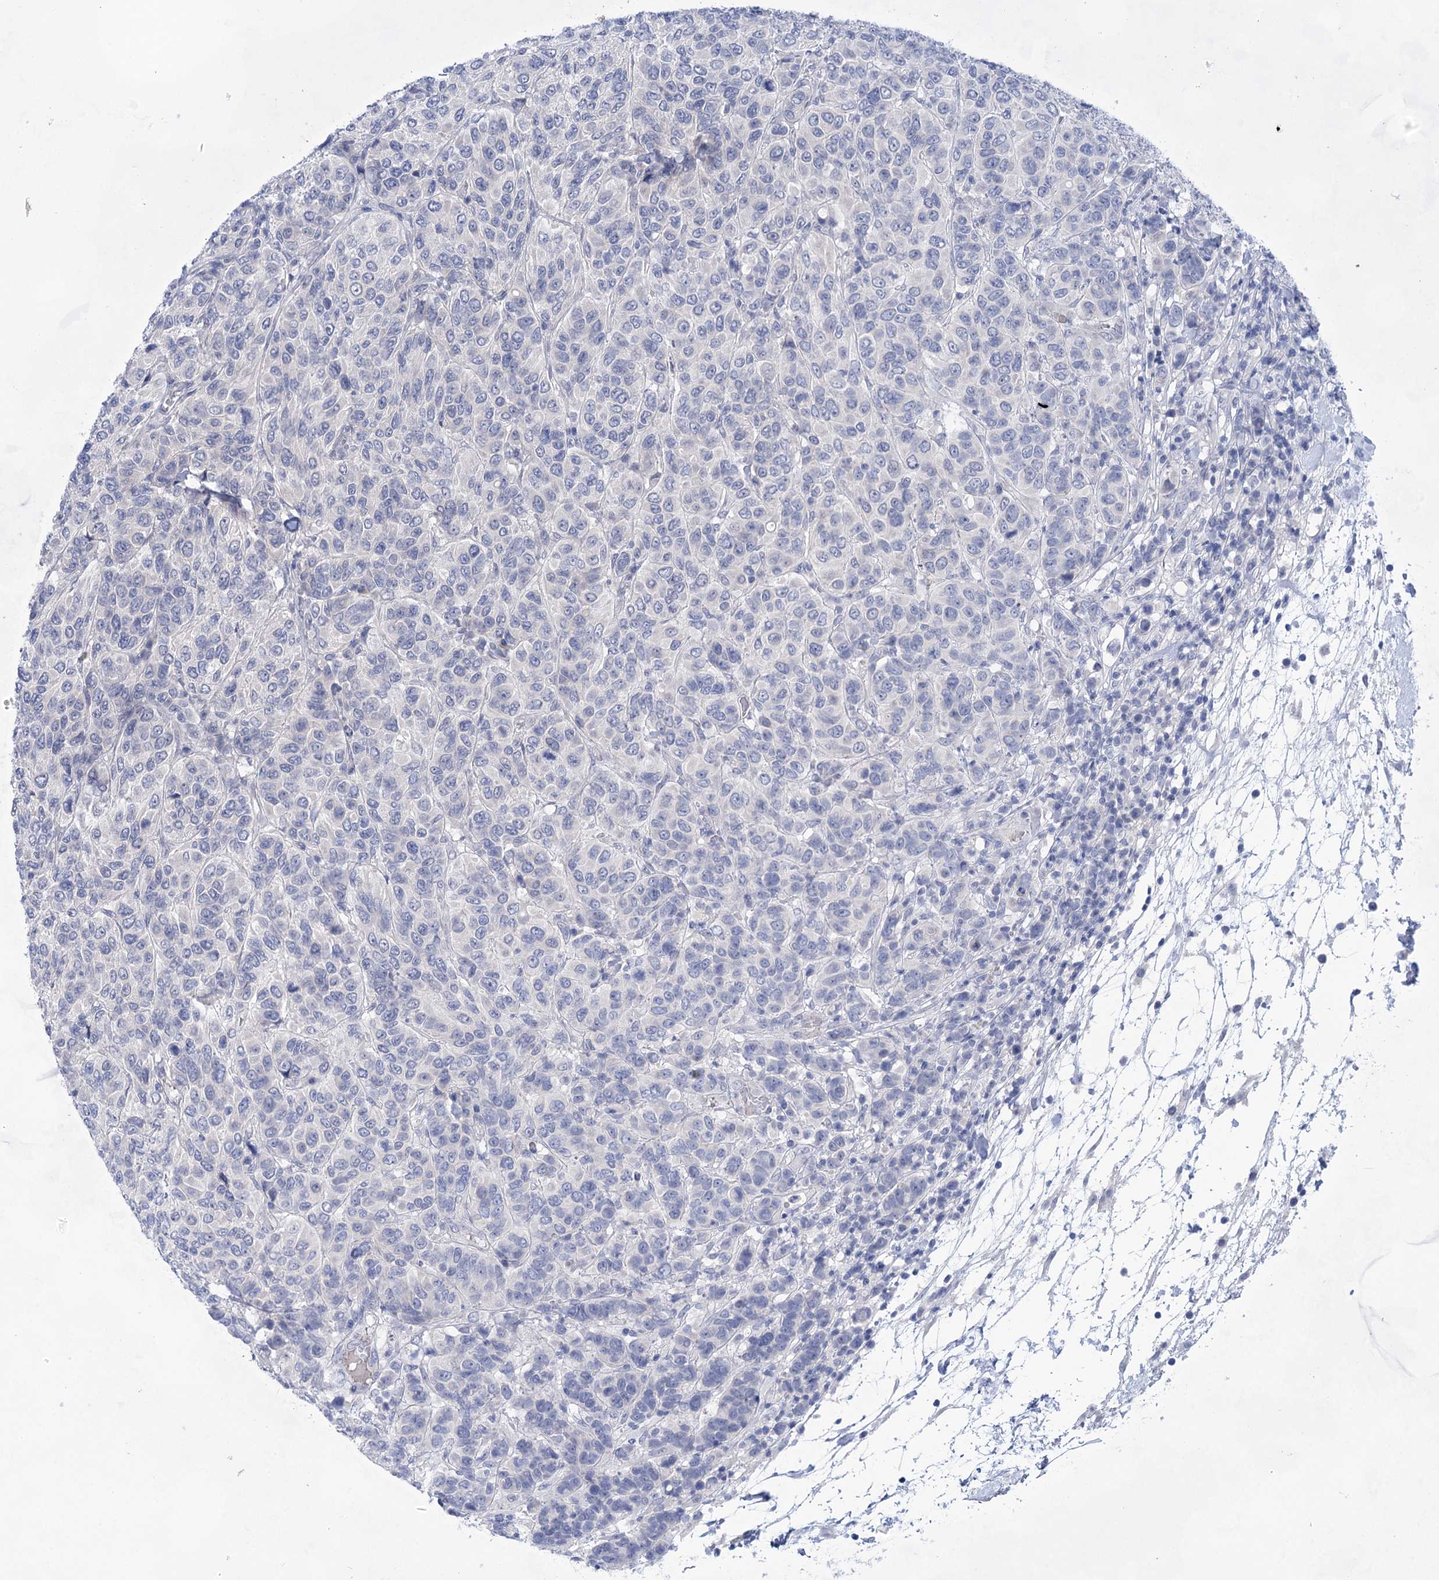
{"staining": {"intensity": "negative", "quantity": "none", "location": "none"}, "tissue": "breast cancer", "cell_type": "Tumor cells", "image_type": "cancer", "snomed": [{"axis": "morphology", "description": "Duct carcinoma"}, {"axis": "topography", "description": "Breast"}], "caption": "Immunohistochemistry (IHC) of human invasive ductal carcinoma (breast) reveals no staining in tumor cells.", "gene": "LALBA", "patient": {"sex": "female", "age": 55}}